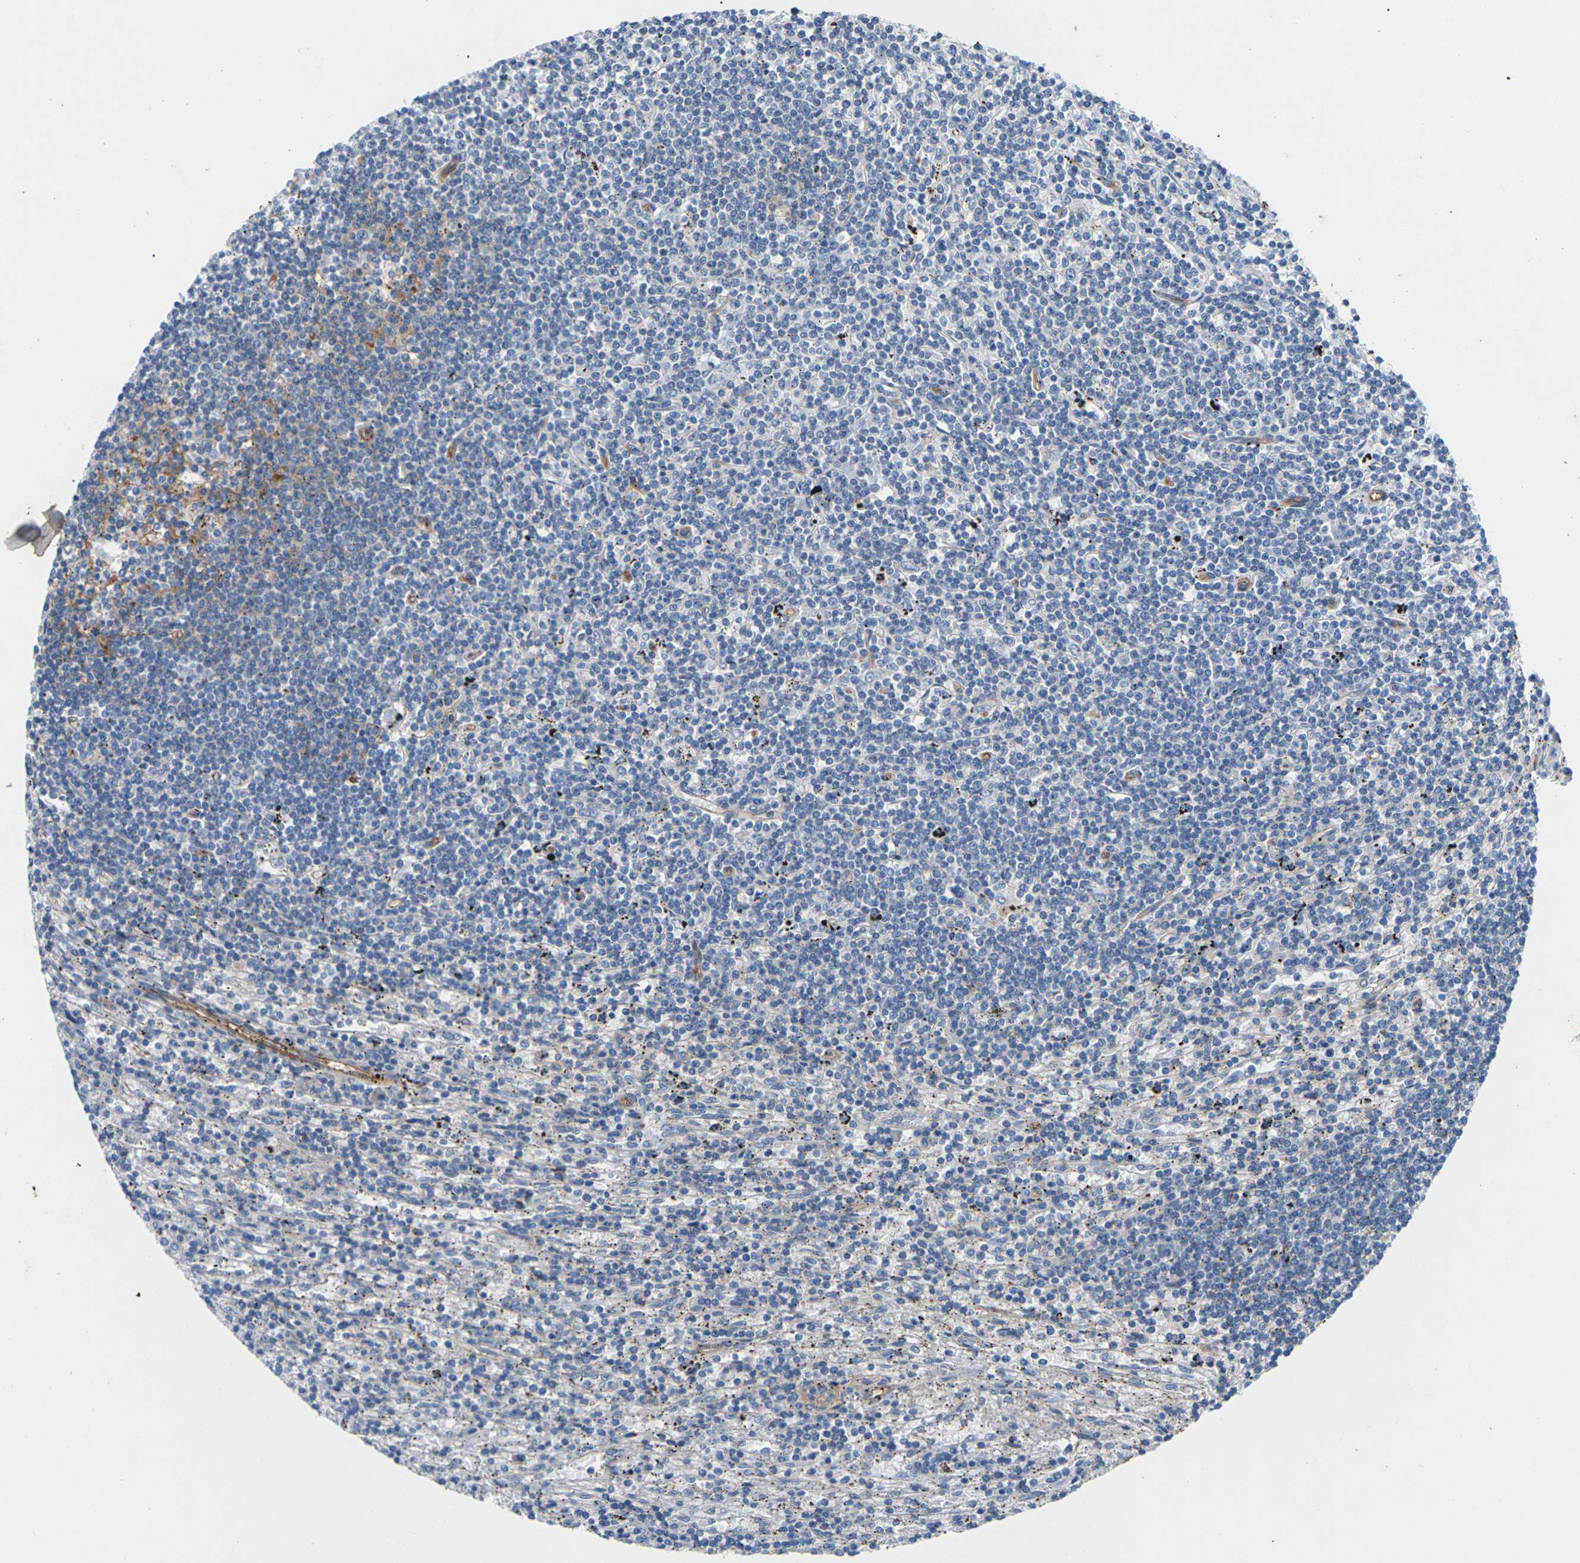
{"staining": {"intensity": "negative", "quantity": "none", "location": "none"}, "tissue": "lymphoma", "cell_type": "Tumor cells", "image_type": "cancer", "snomed": [{"axis": "morphology", "description": "Malignant lymphoma, non-Hodgkin's type, Low grade"}, {"axis": "topography", "description": "Spleen"}], "caption": "The photomicrograph shows no staining of tumor cells in low-grade malignant lymphoma, non-Hodgkin's type. (DAB (3,3'-diaminobenzidine) immunohistochemistry visualized using brightfield microscopy, high magnification).", "gene": "ITGA5", "patient": {"sex": "male", "age": 76}}